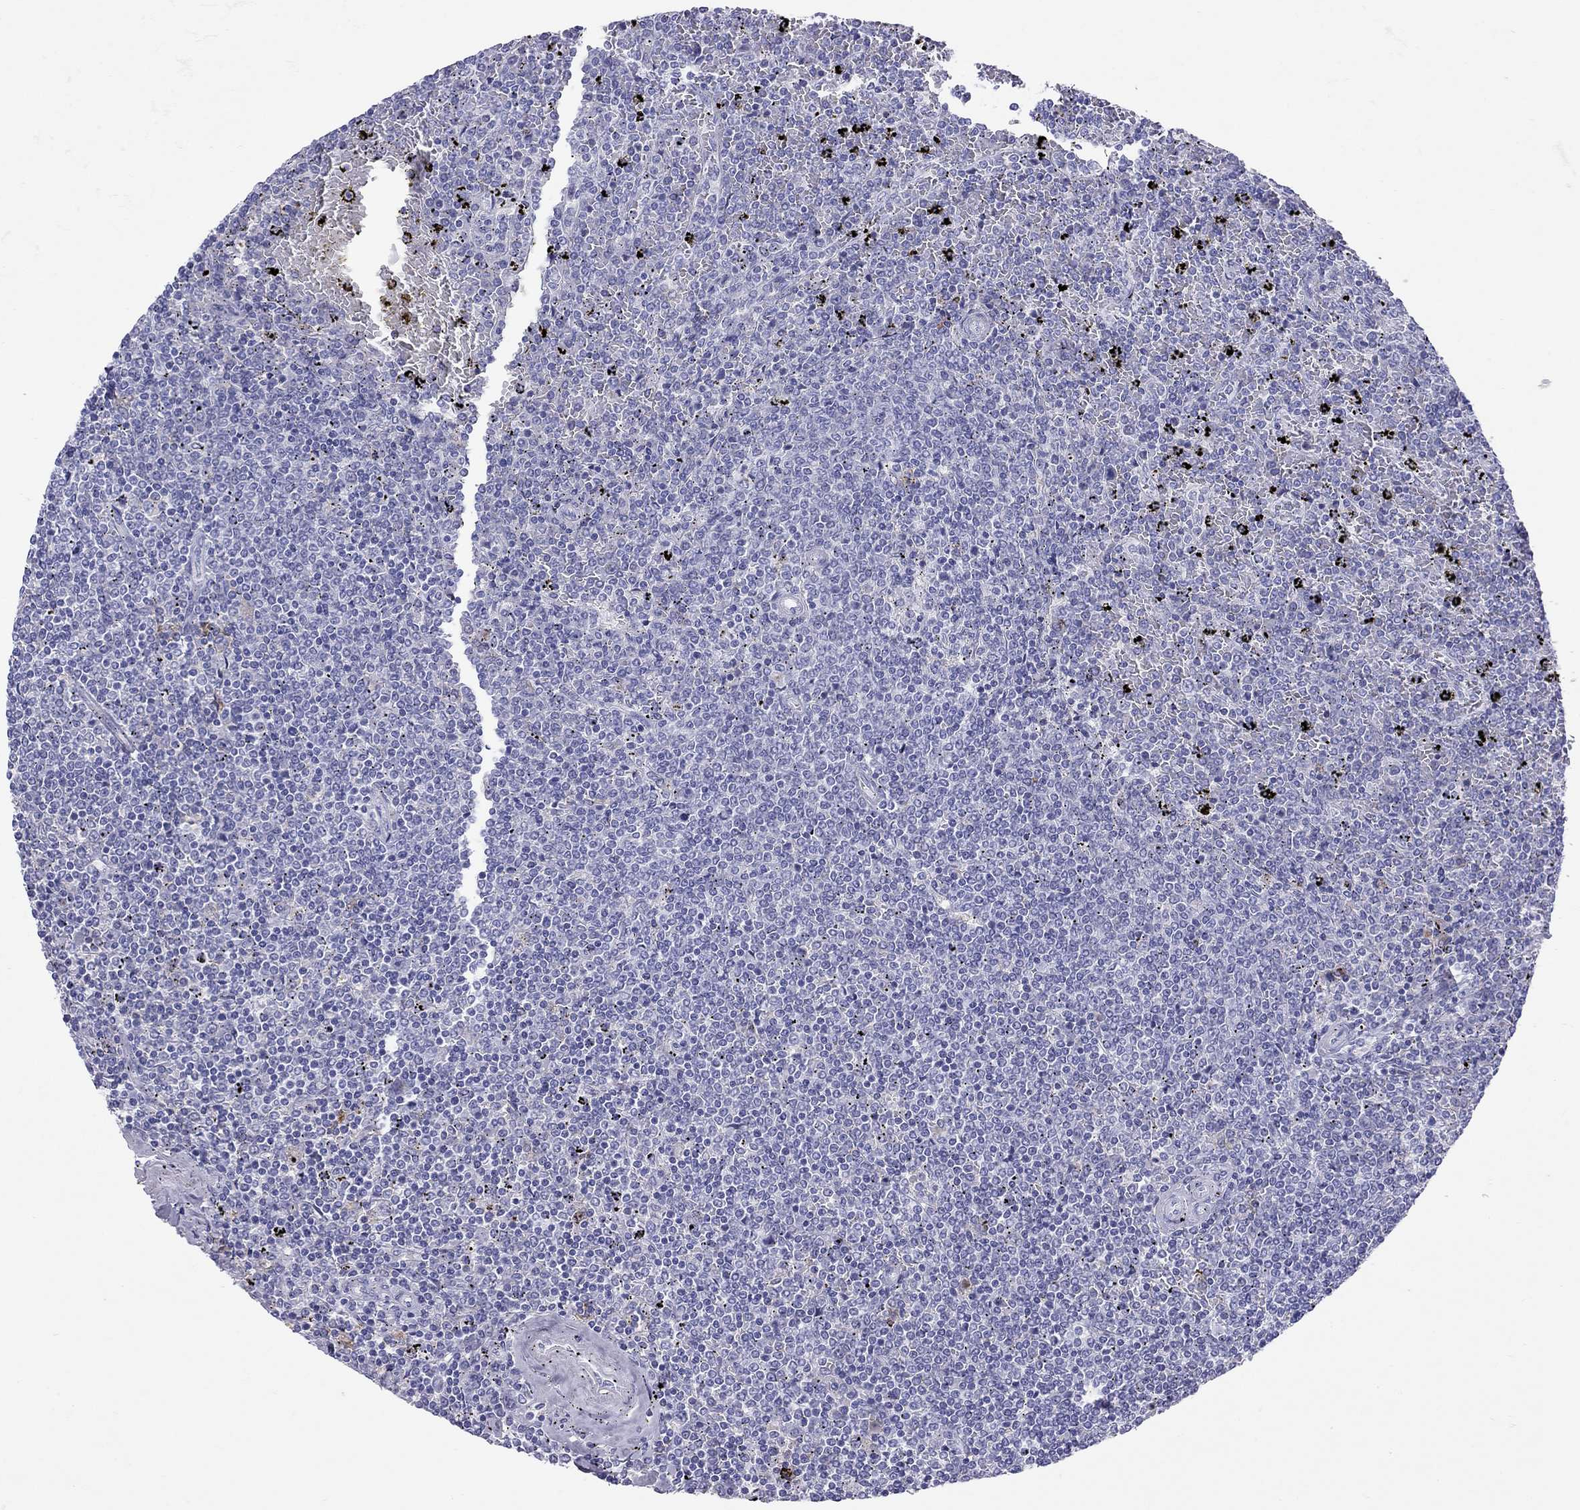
{"staining": {"intensity": "negative", "quantity": "none", "location": "none"}, "tissue": "lymphoma", "cell_type": "Tumor cells", "image_type": "cancer", "snomed": [{"axis": "morphology", "description": "Malignant lymphoma, non-Hodgkin's type, Low grade"}, {"axis": "topography", "description": "Spleen"}], "caption": "This photomicrograph is of low-grade malignant lymphoma, non-Hodgkin's type stained with IHC to label a protein in brown with the nuclei are counter-stained blue. There is no positivity in tumor cells.", "gene": "HLA-DQB2", "patient": {"sex": "female", "age": 77}}